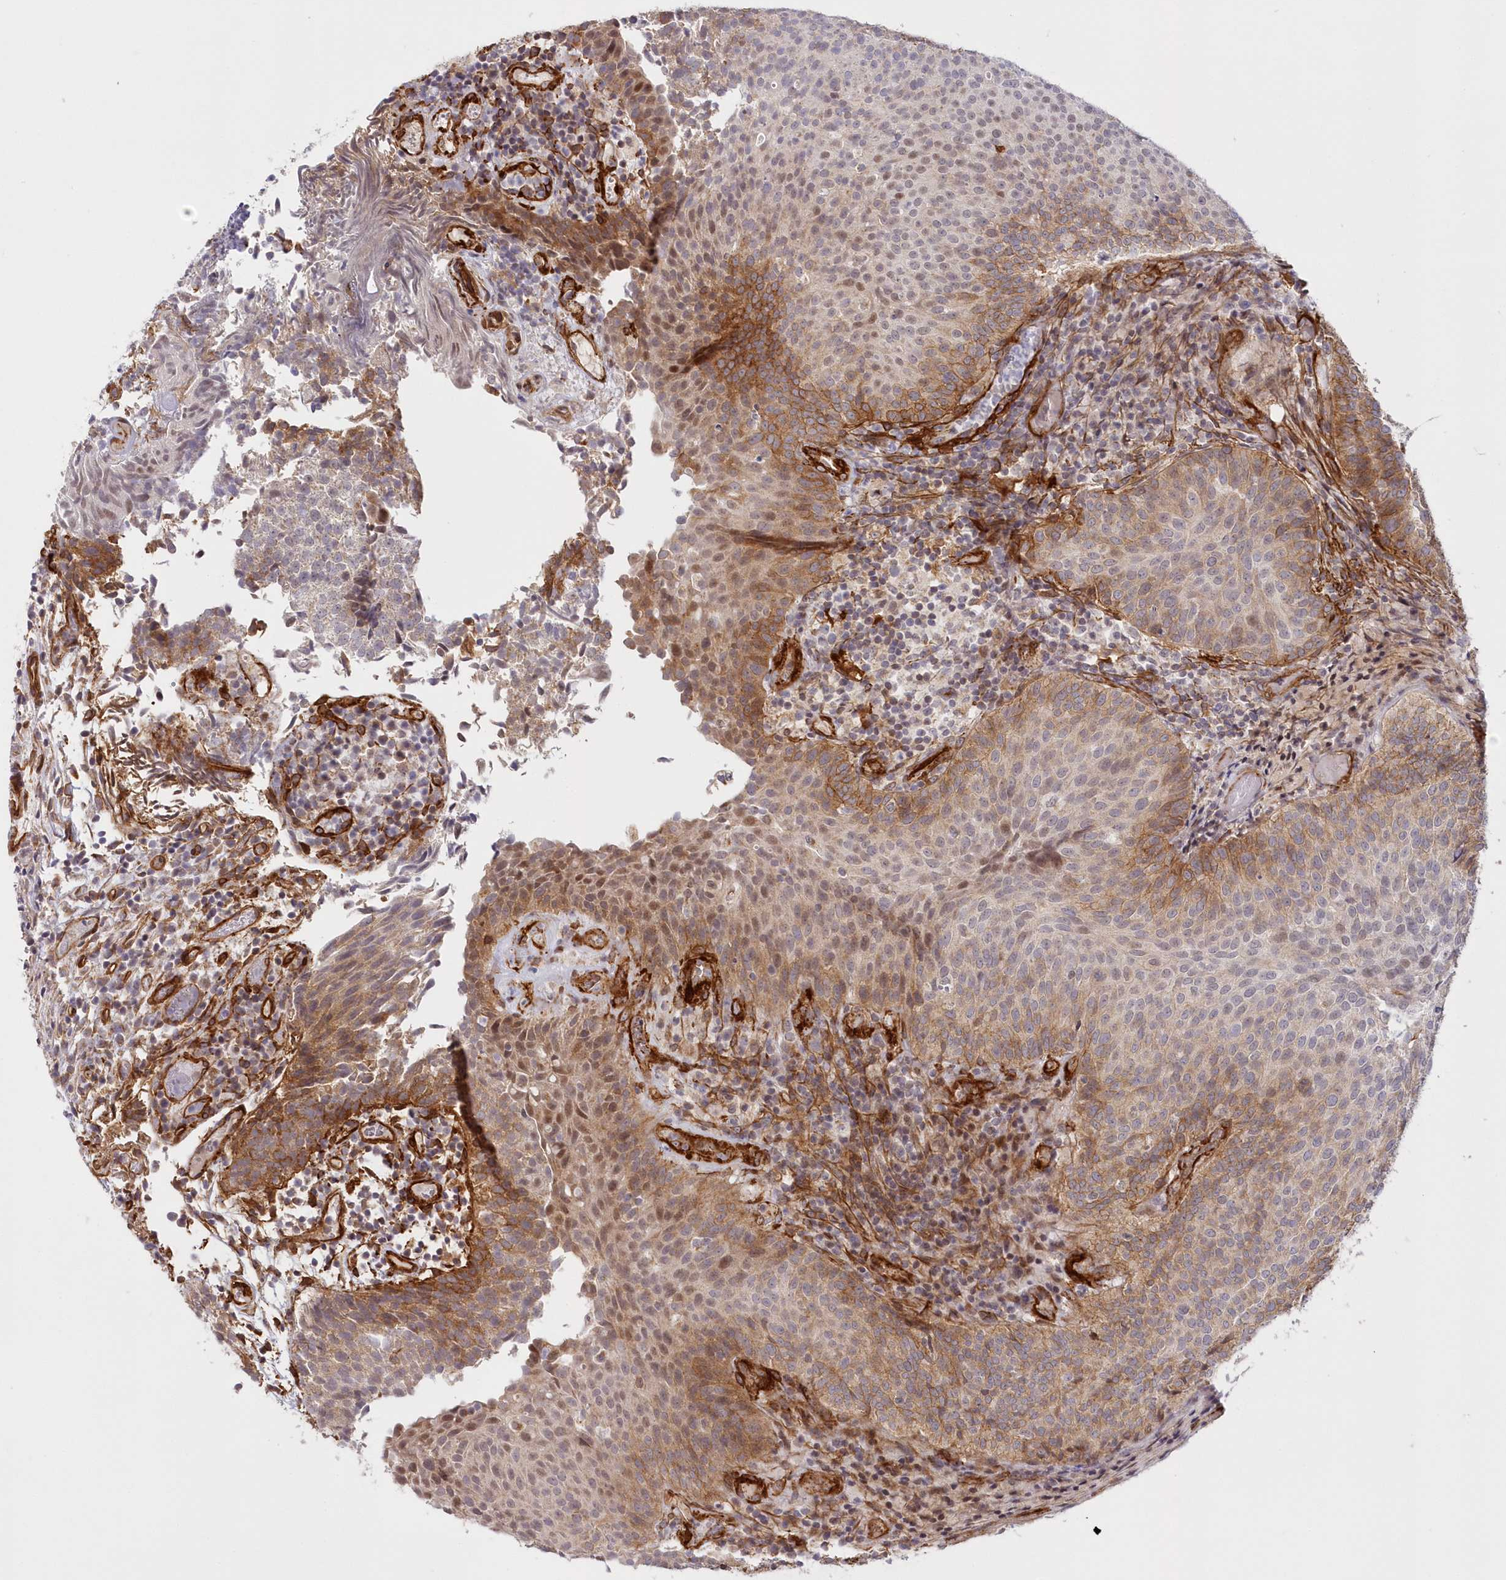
{"staining": {"intensity": "moderate", "quantity": "25%-75%", "location": "cytoplasmic/membranous,nuclear"}, "tissue": "urothelial cancer", "cell_type": "Tumor cells", "image_type": "cancer", "snomed": [{"axis": "morphology", "description": "Urothelial carcinoma, Low grade"}, {"axis": "topography", "description": "Urinary bladder"}], "caption": "Human low-grade urothelial carcinoma stained for a protein (brown) displays moderate cytoplasmic/membranous and nuclear positive staining in approximately 25%-75% of tumor cells.", "gene": "AFAP1L2", "patient": {"sex": "male", "age": 86}}